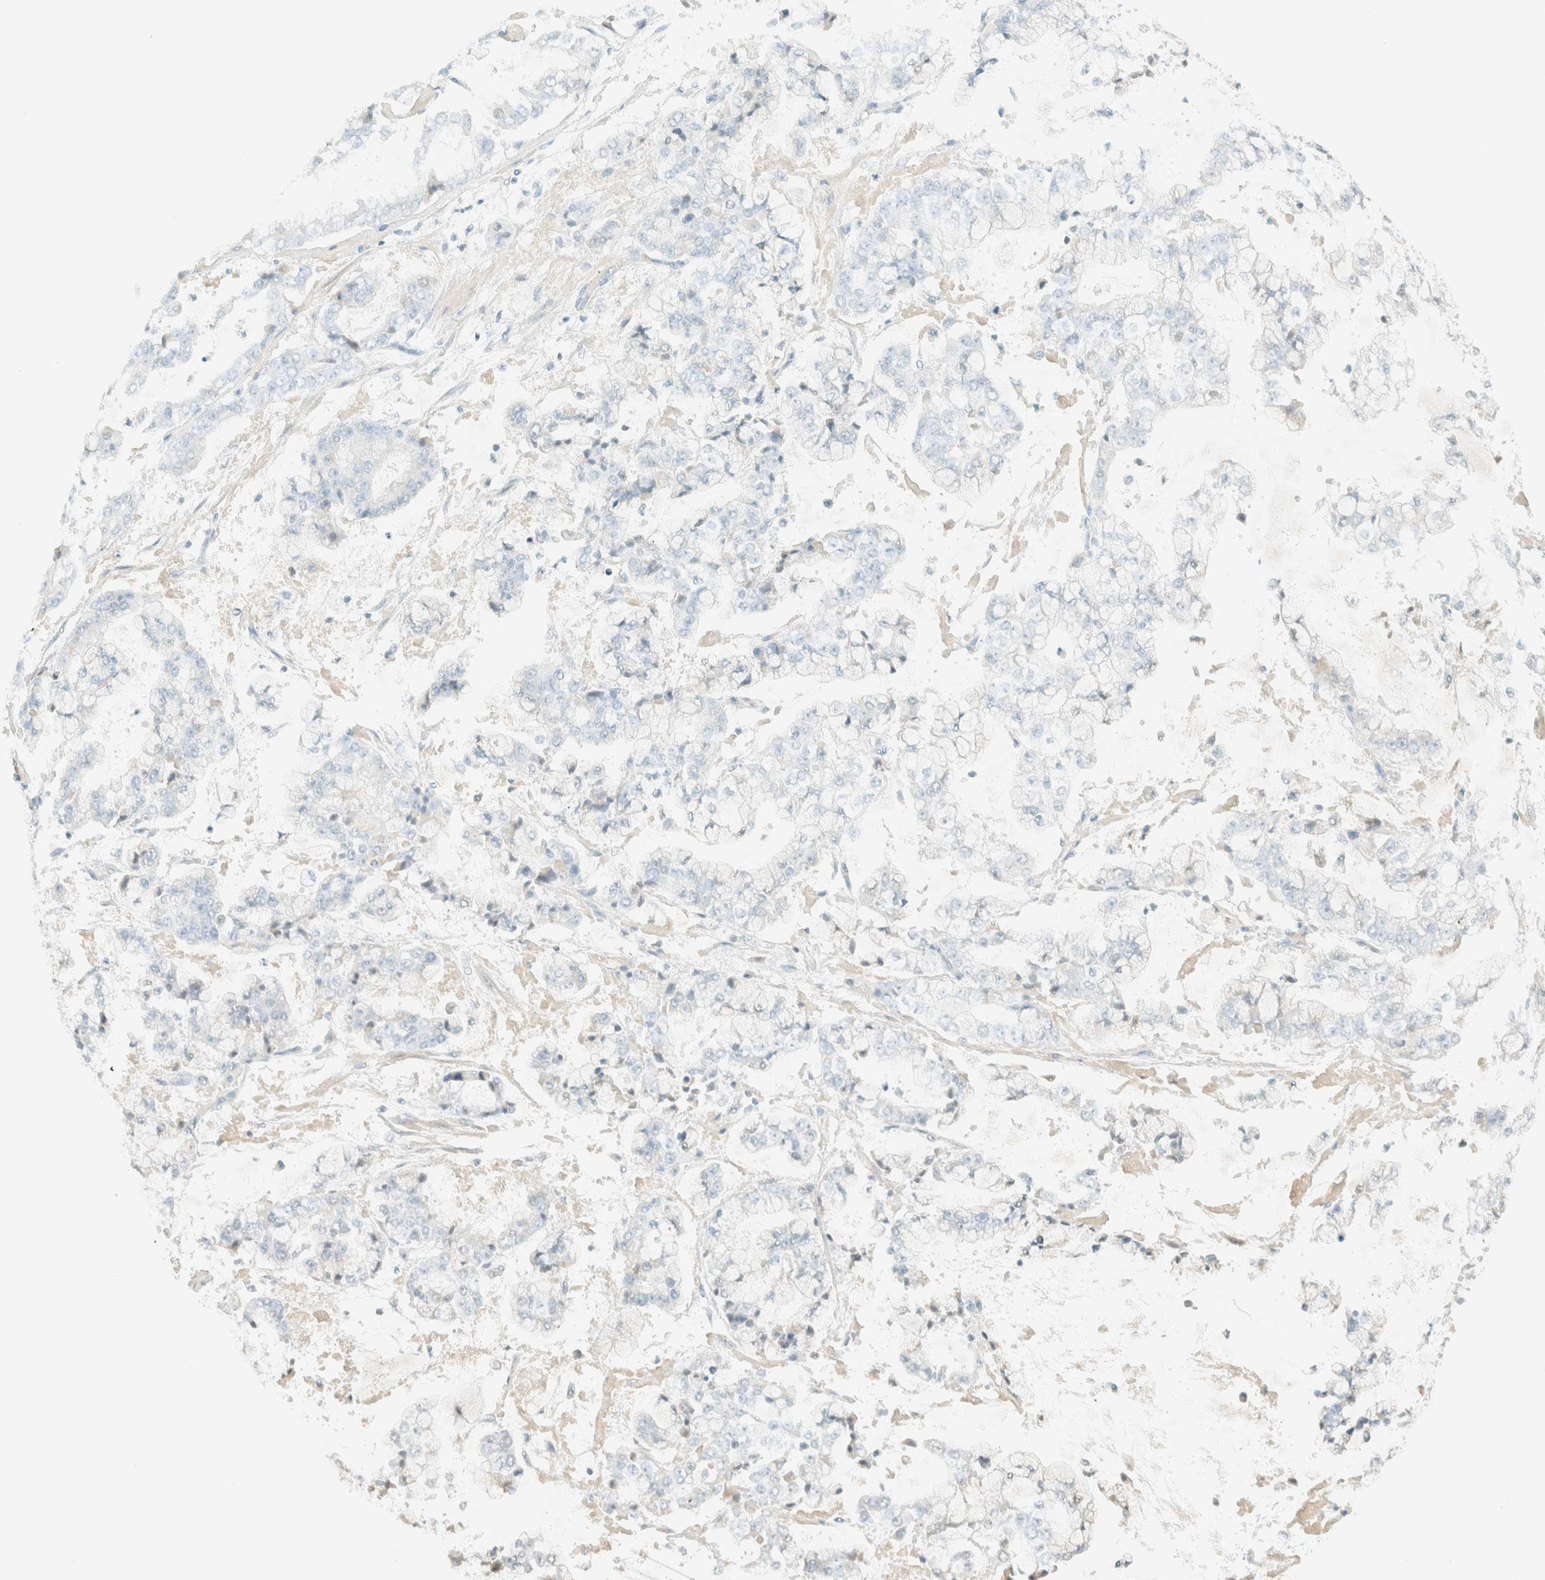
{"staining": {"intensity": "negative", "quantity": "none", "location": "none"}, "tissue": "stomach cancer", "cell_type": "Tumor cells", "image_type": "cancer", "snomed": [{"axis": "morphology", "description": "Adenocarcinoma, NOS"}, {"axis": "topography", "description": "Stomach"}], "caption": "High power microscopy image of an immunohistochemistry micrograph of adenocarcinoma (stomach), revealing no significant positivity in tumor cells.", "gene": "GPA33", "patient": {"sex": "male", "age": 76}}